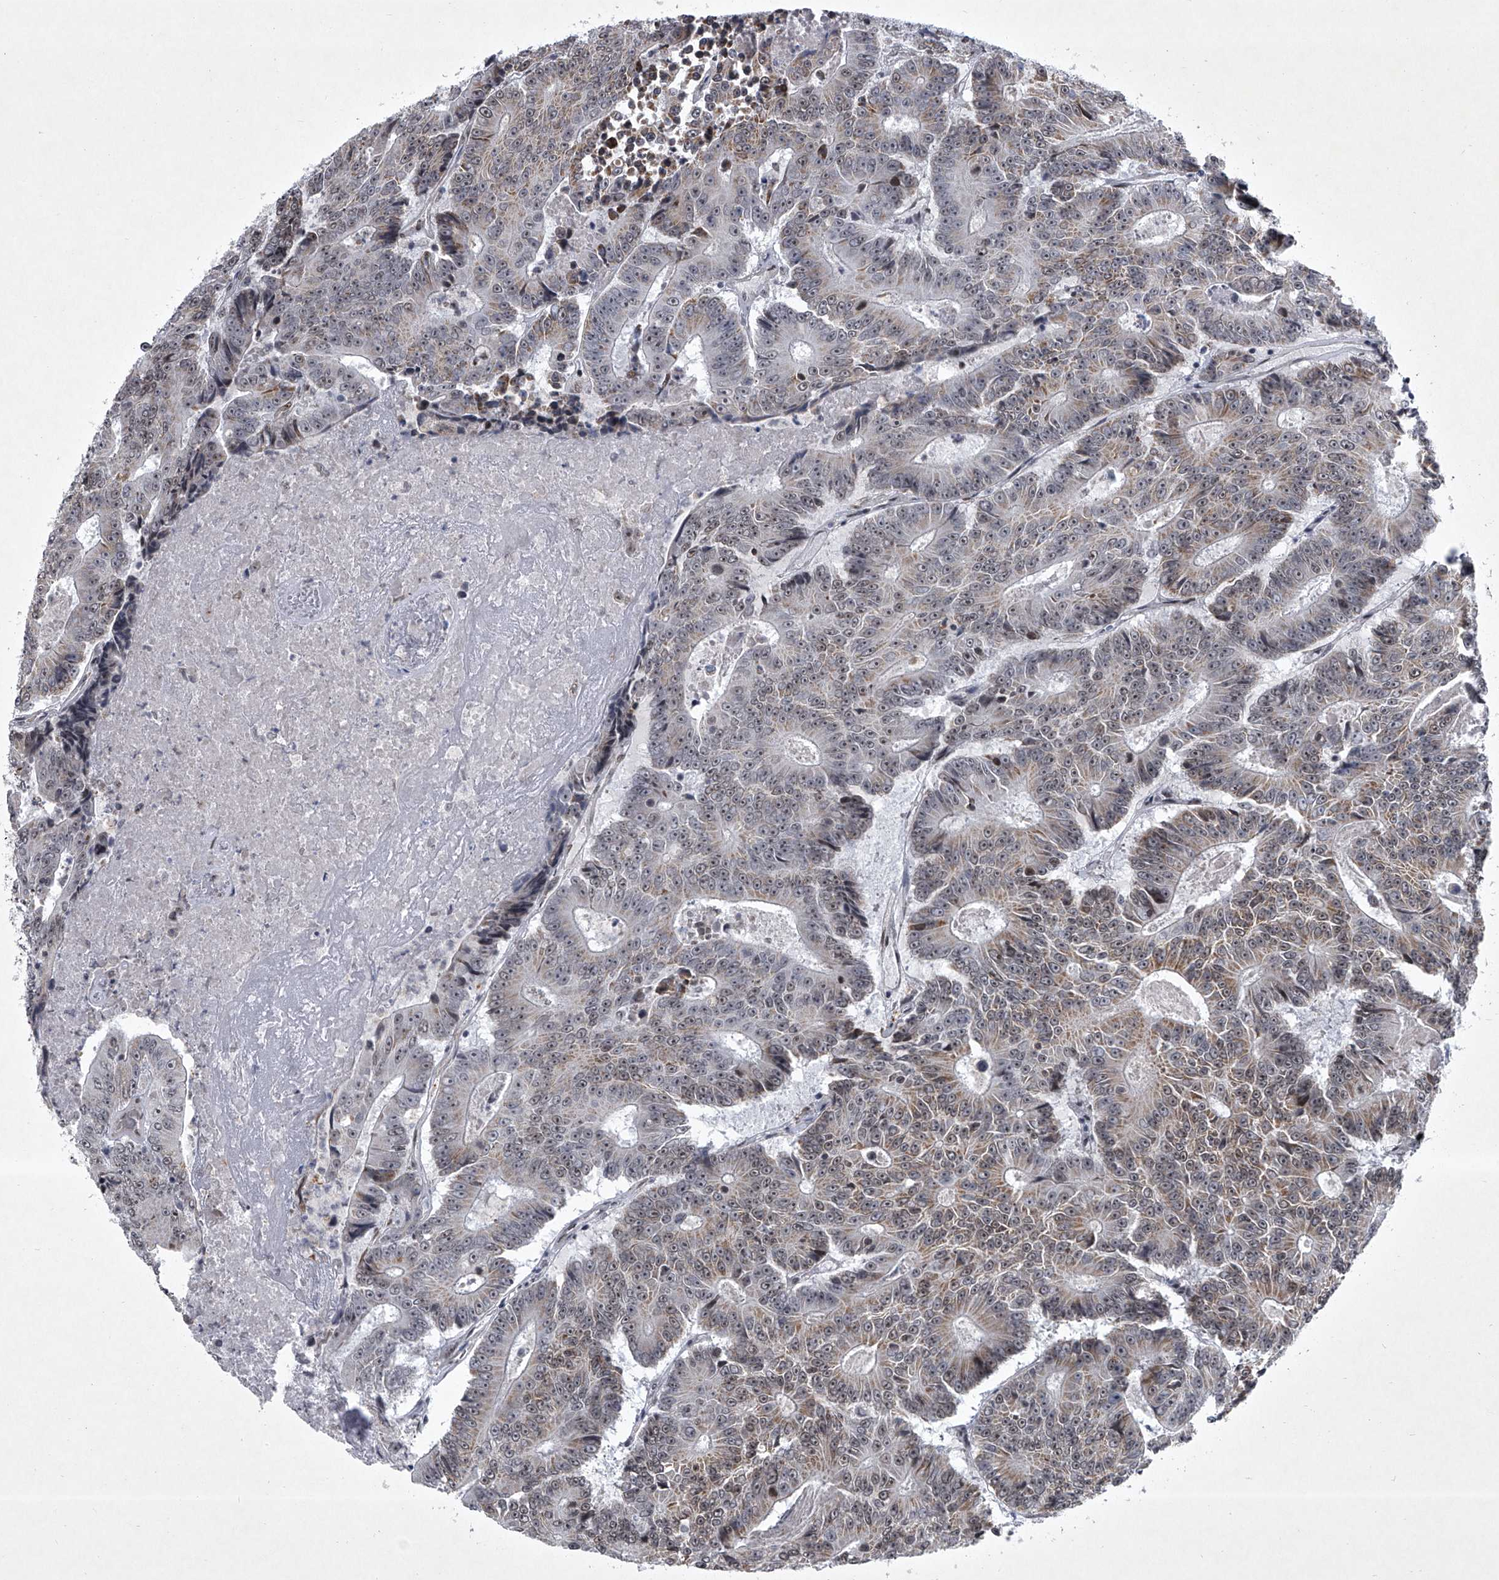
{"staining": {"intensity": "moderate", "quantity": "25%-75%", "location": "cytoplasmic/membranous"}, "tissue": "colorectal cancer", "cell_type": "Tumor cells", "image_type": "cancer", "snomed": [{"axis": "morphology", "description": "Adenocarcinoma, NOS"}, {"axis": "topography", "description": "Colon"}], "caption": "Approximately 25%-75% of tumor cells in colorectal cancer (adenocarcinoma) show moderate cytoplasmic/membranous protein staining as visualized by brown immunohistochemical staining.", "gene": "MLLT1", "patient": {"sex": "male", "age": 83}}